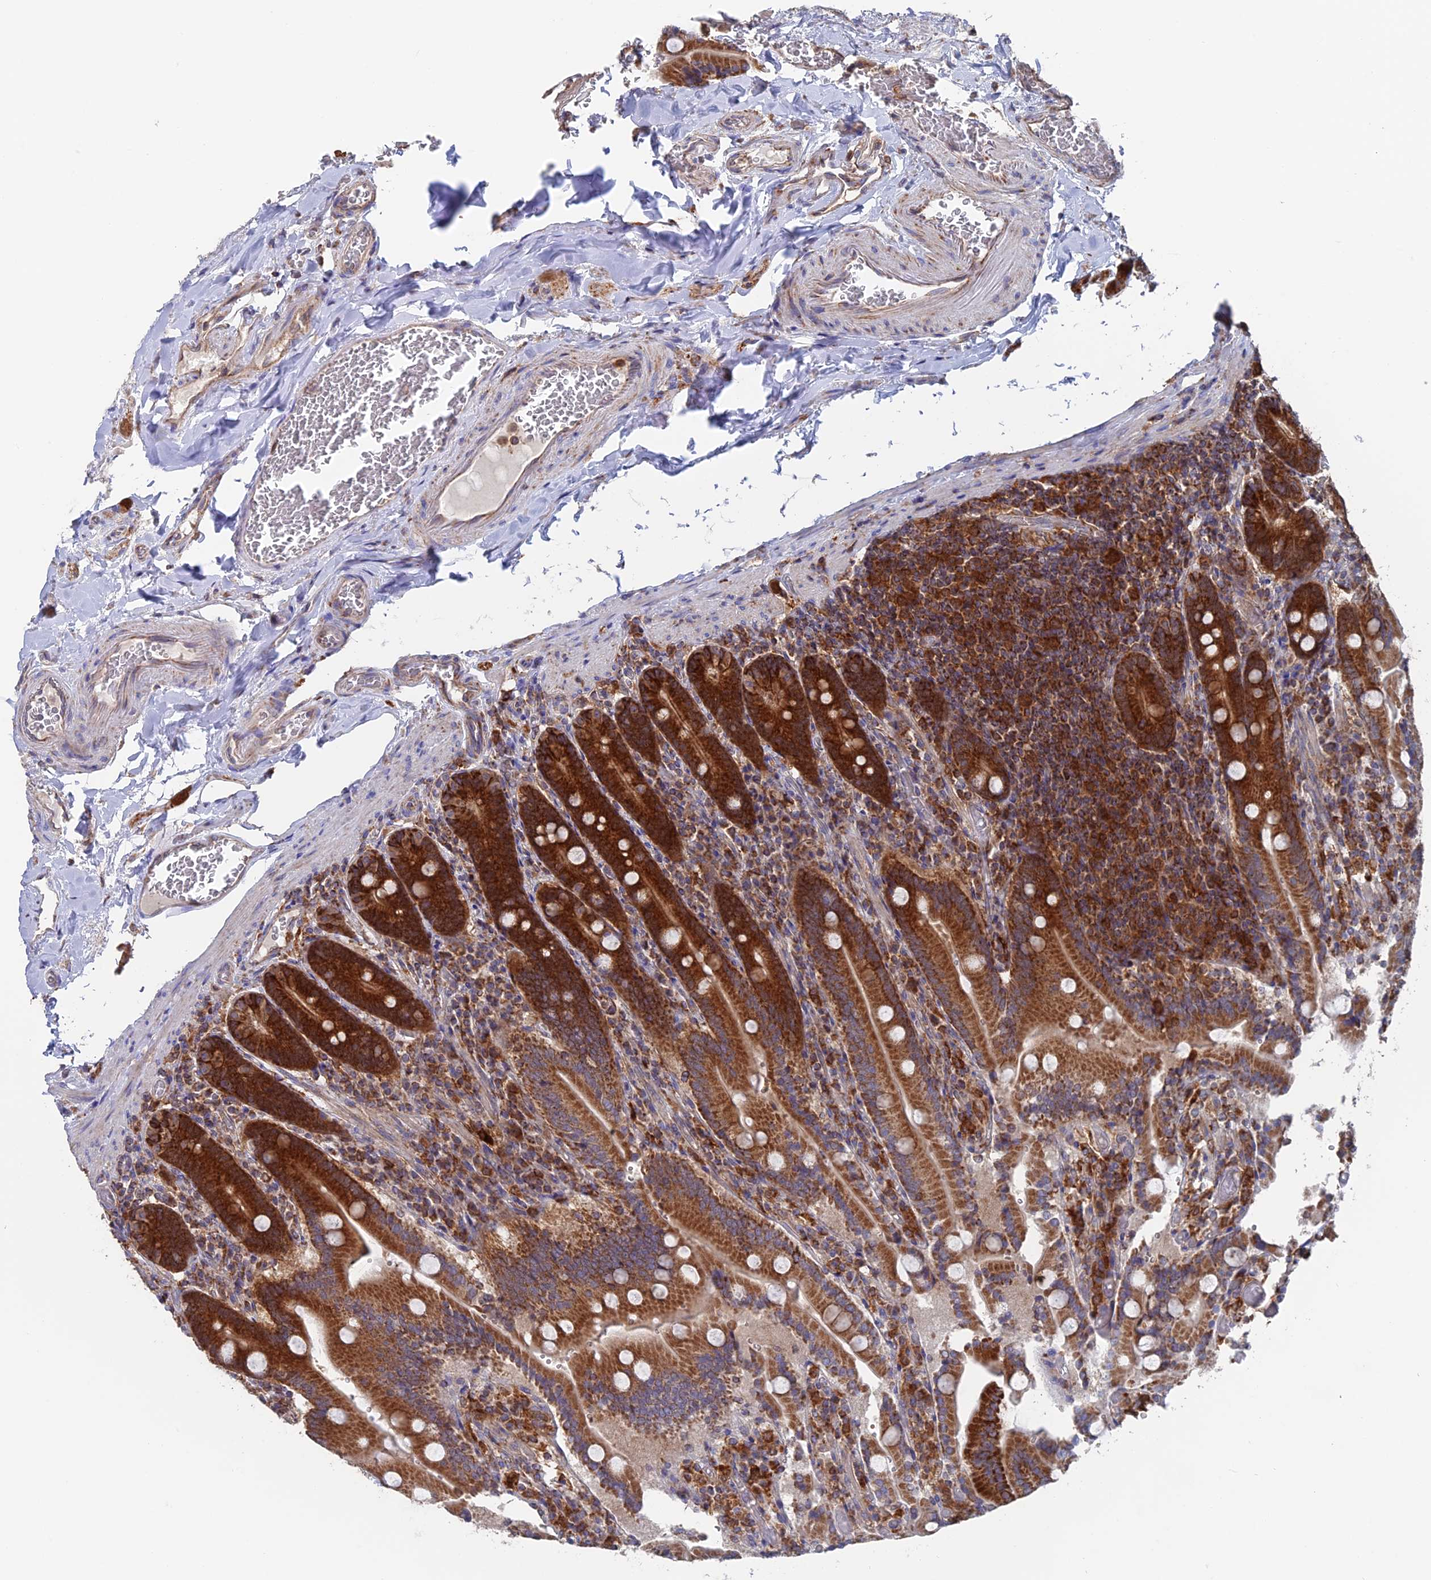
{"staining": {"intensity": "strong", "quantity": ">75%", "location": "cytoplasmic/membranous"}, "tissue": "duodenum", "cell_type": "Glandular cells", "image_type": "normal", "snomed": [{"axis": "morphology", "description": "Normal tissue, NOS"}, {"axis": "topography", "description": "Duodenum"}], "caption": "DAB (3,3'-diaminobenzidine) immunohistochemical staining of unremarkable duodenum demonstrates strong cytoplasmic/membranous protein staining in approximately >75% of glandular cells.", "gene": "DTYMK", "patient": {"sex": "female", "age": 62}}